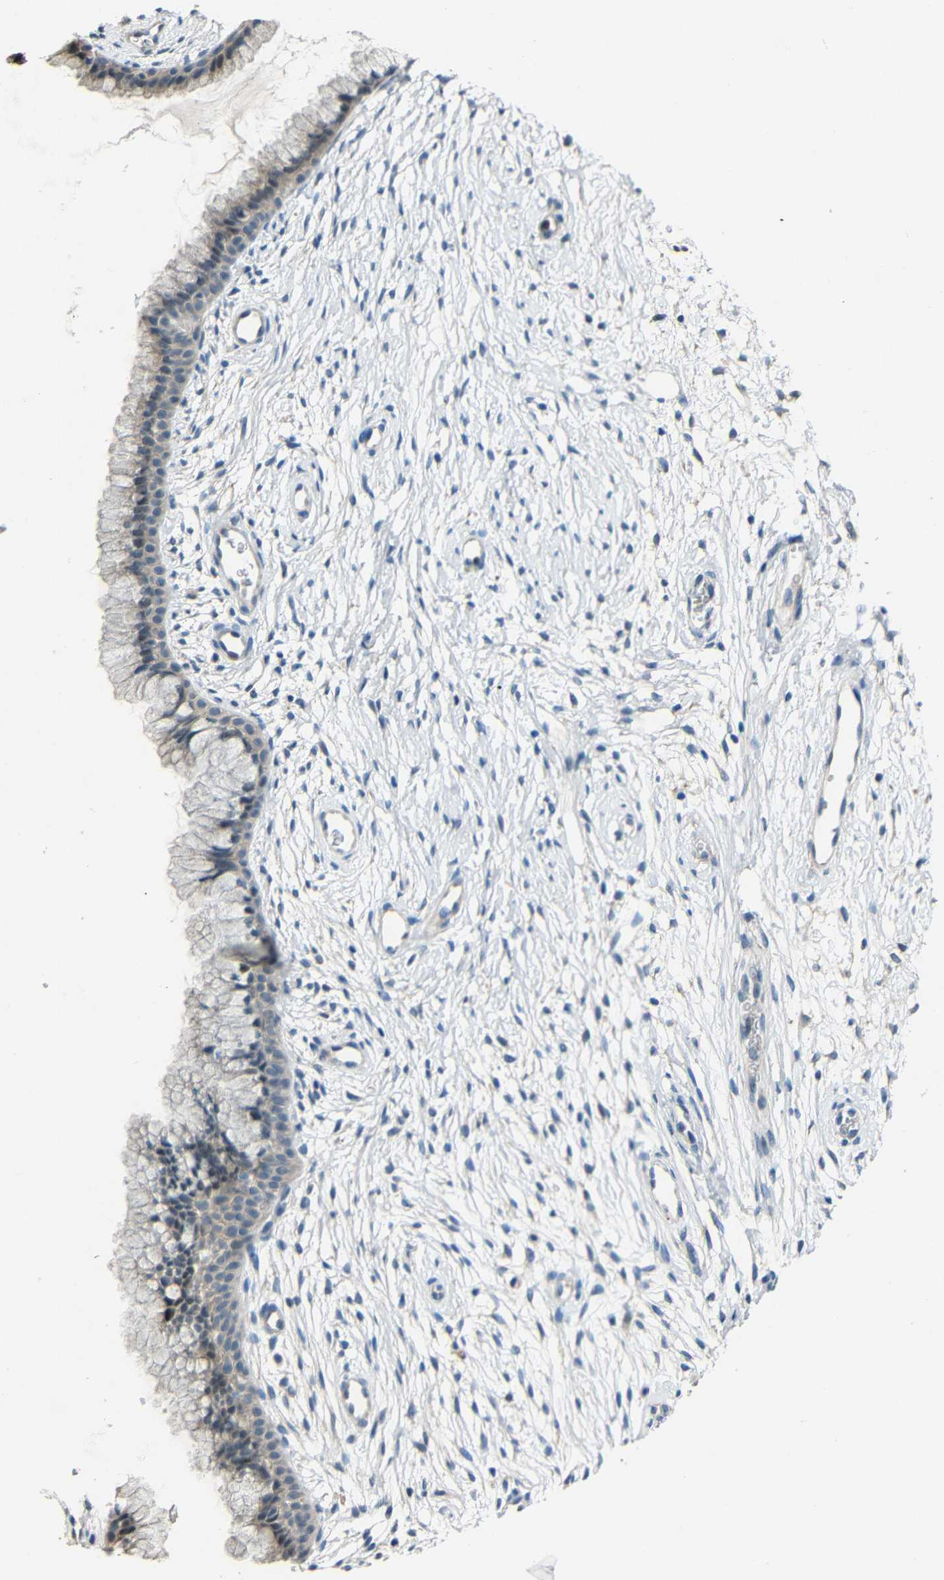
{"staining": {"intensity": "negative", "quantity": "none", "location": "none"}, "tissue": "cervix", "cell_type": "Glandular cells", "image_type": "normal", "snomed": [{"axis": "morphology", "description": "Normal tissue, NOS"}, {"axis": "topography", "description": "Cervix"}], "caption": "There is no significant positivity in glandular cells of cervix.", "gene": "STBD1", "patient": {"sex": "female", "age": 39}}